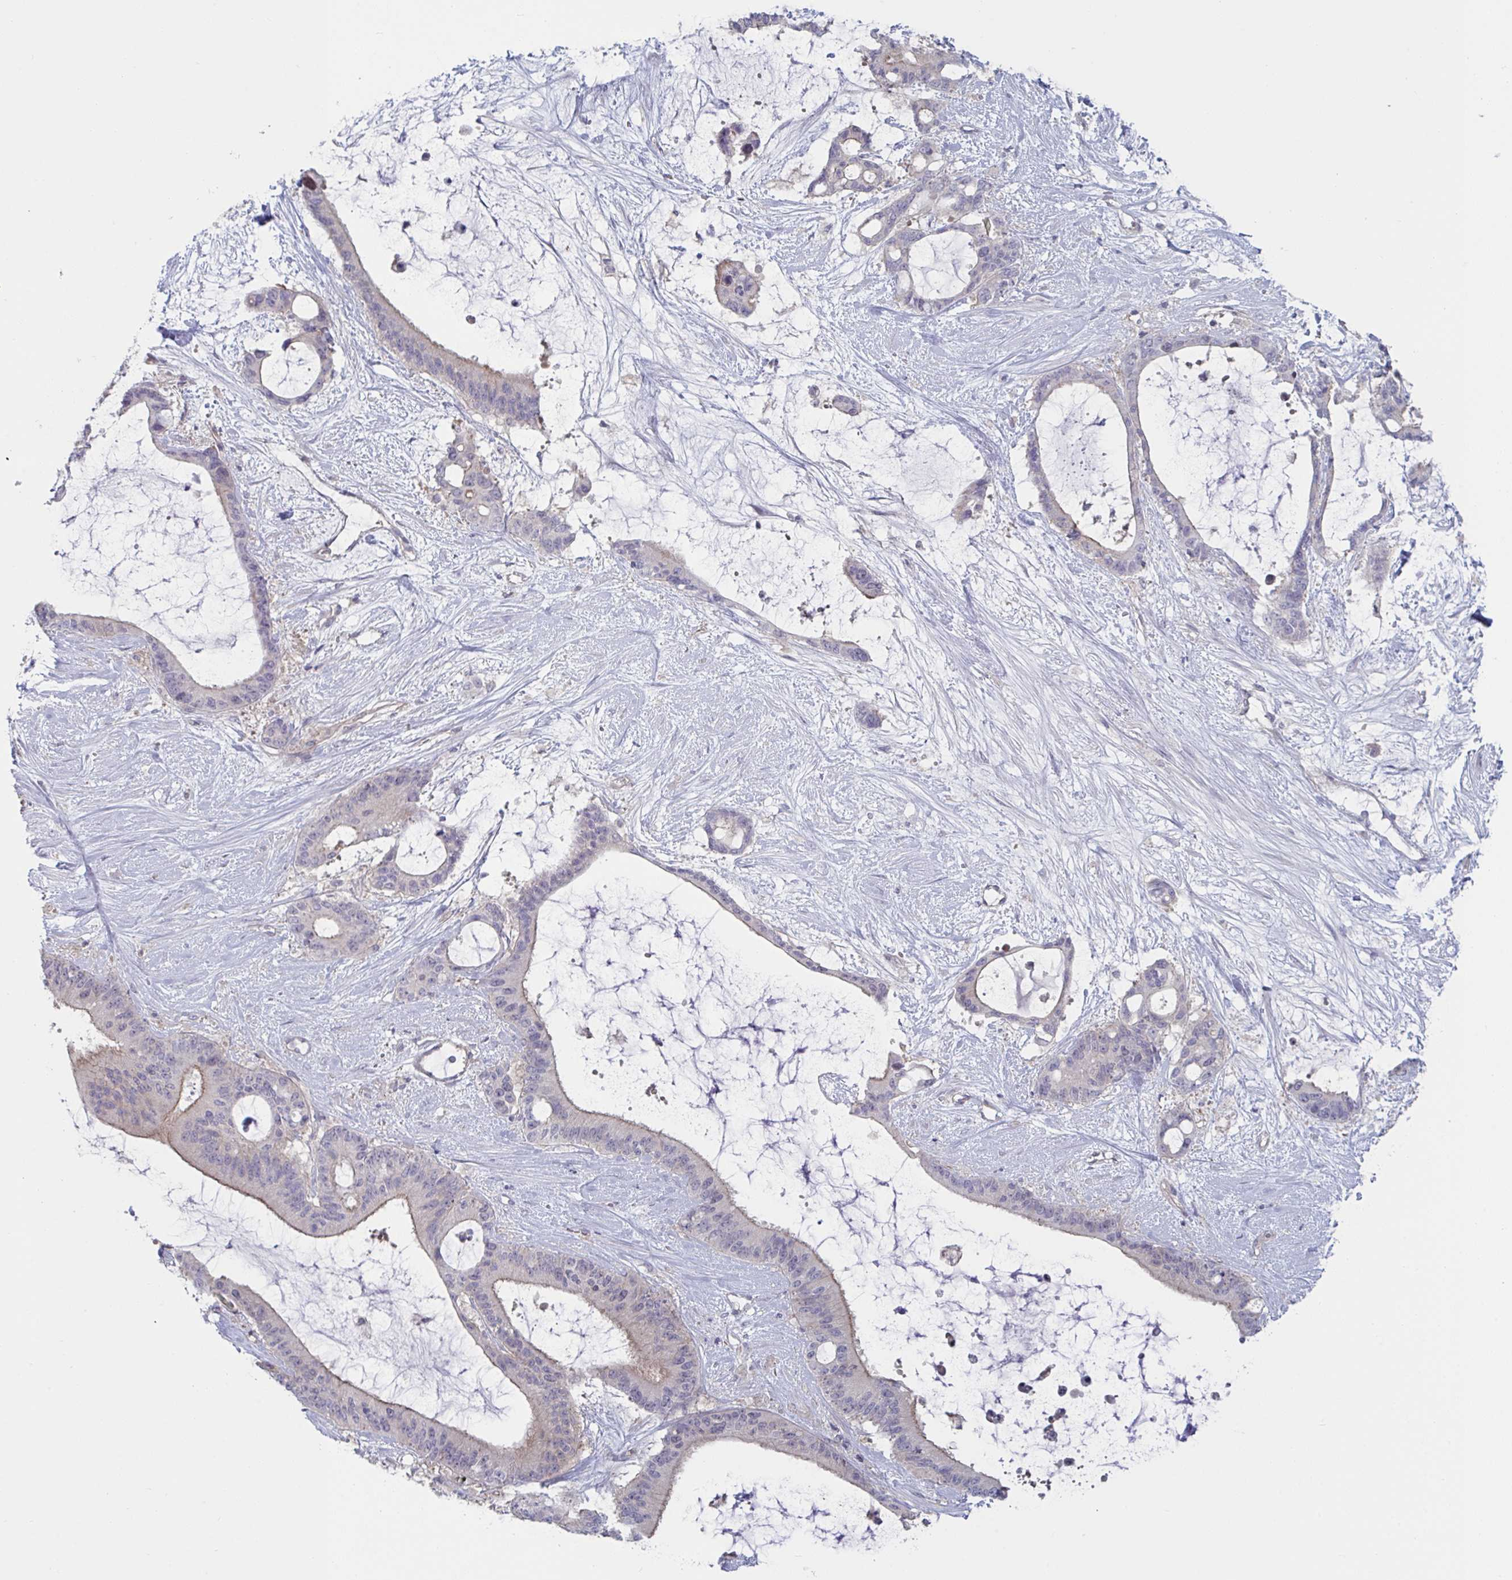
{"staining": {"intensity": "moderate", "quantity": "<25%", "location": "cytoplasmic/membranous"}, "tissue": "liver cancer", "cell_type": "Tumor cells", "image_type": "cancer", "snomed": [{"axis": "morphology", "description": "Normal tissue, NOS"}, {"axis": "morphology", "description": "Cholangiocarcinoma"}, {"axis": "topography", "description": "Liver"}, {"axis": "topography", "description": "Peripheral nerve tissue"}], "caption": "Immunohistochemical staining of human cholangiocarcinoma (liver) displays moderate cytoplasmic/membranous protein expression in about <25% of tumor cells.", "gene": "STK26", "patient": {"sex": "female", "age": 73}}